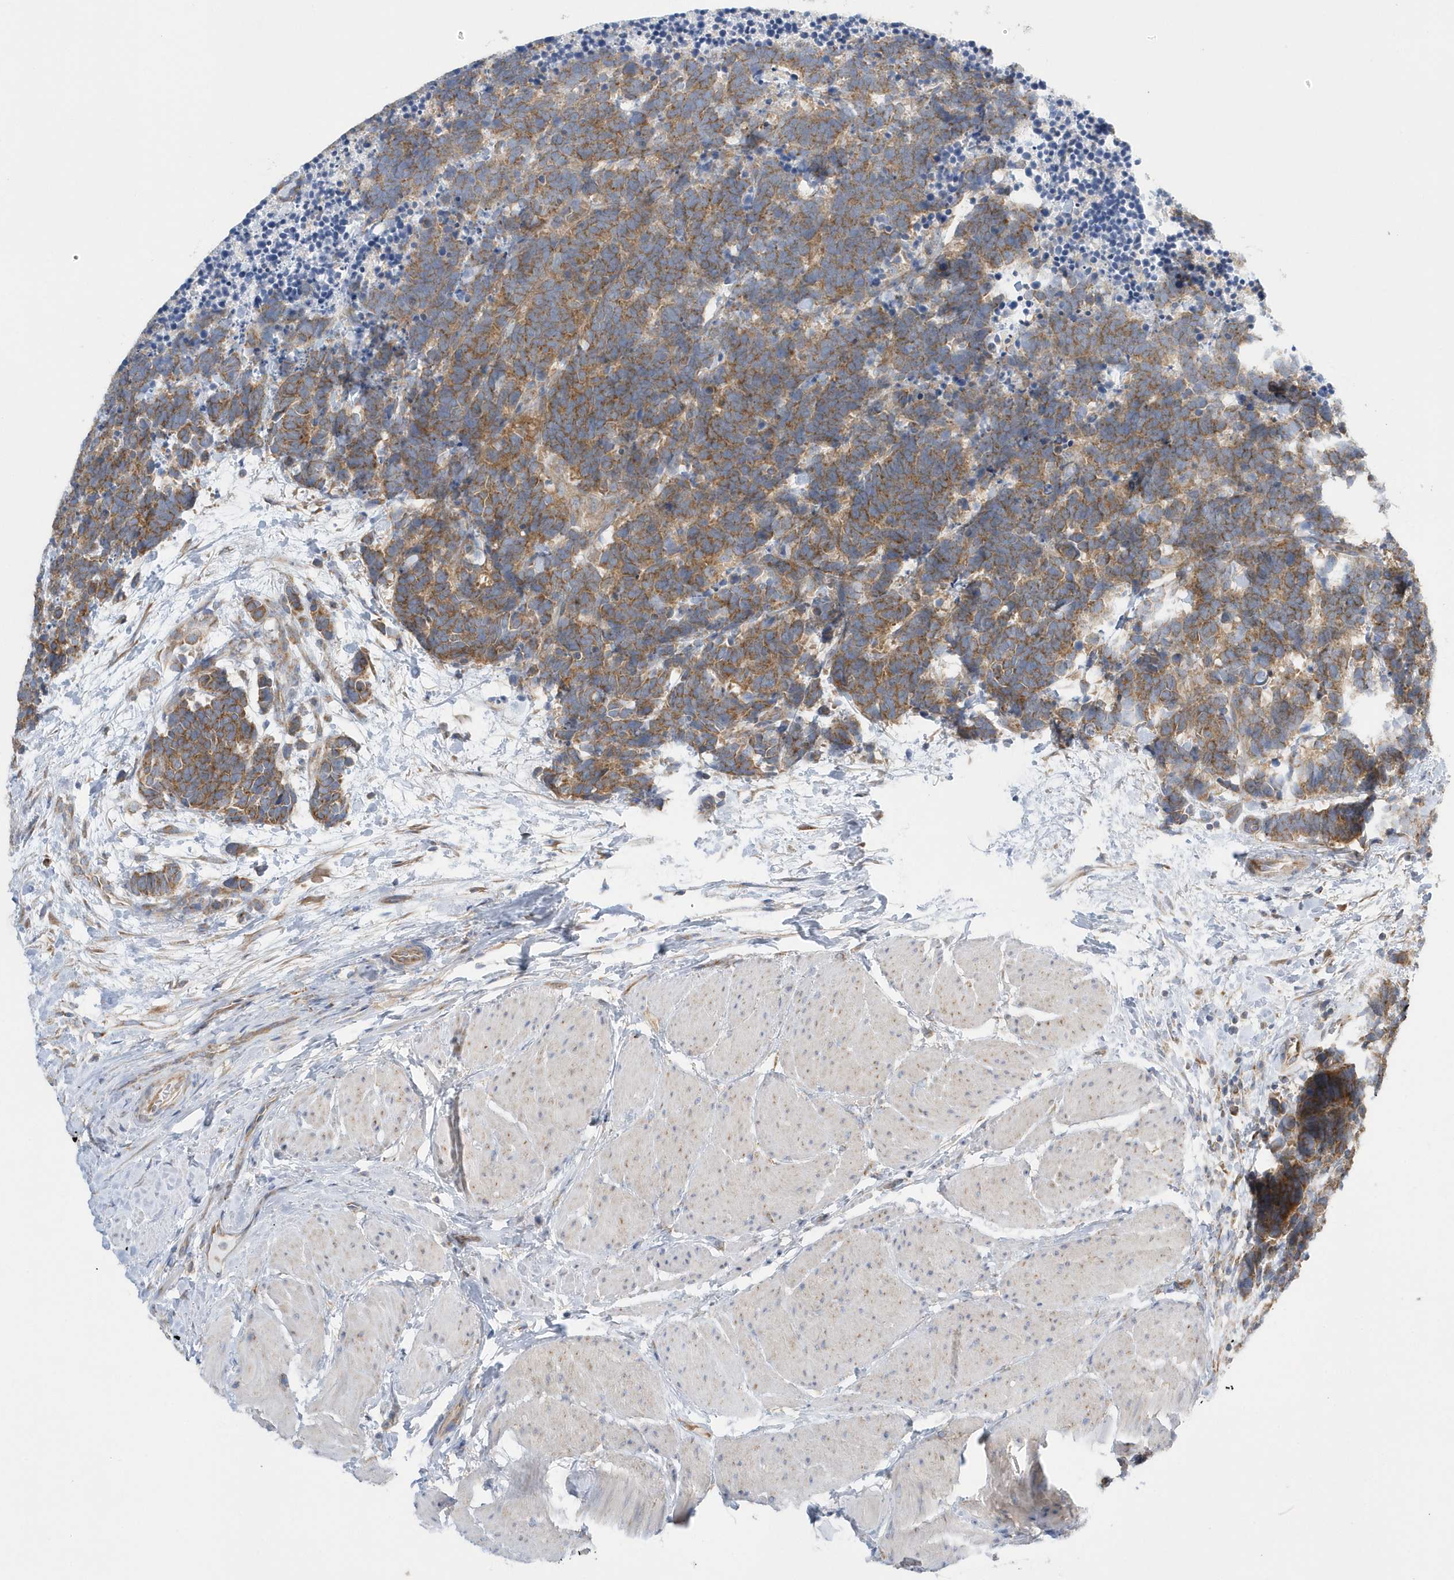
{"staining": {"intensity": "moderate", "quantity": ">75%", "location": "cytoplasmic/membranous"}, "tissue": "carcinoid", "cell_type": "Tumor cells", "image_type": "cancer", "snomed": [{"axis": "morphology", "description": "Carcinoma, NOS"}, {"axis": "morphology", "description": "Carcinoid, malignant, NOS"}, {"axis": "topography", "description": "Urinary bladder"}], "caption": "This is a histology image of immunohistochemistry (IHC) staining of carcinoid (malignant), which shows moderate staining in the cytoplasmic/membranous of tumor cells.", "gene": "SPATA5", "patient": {"sex": "male", "age": 57}}